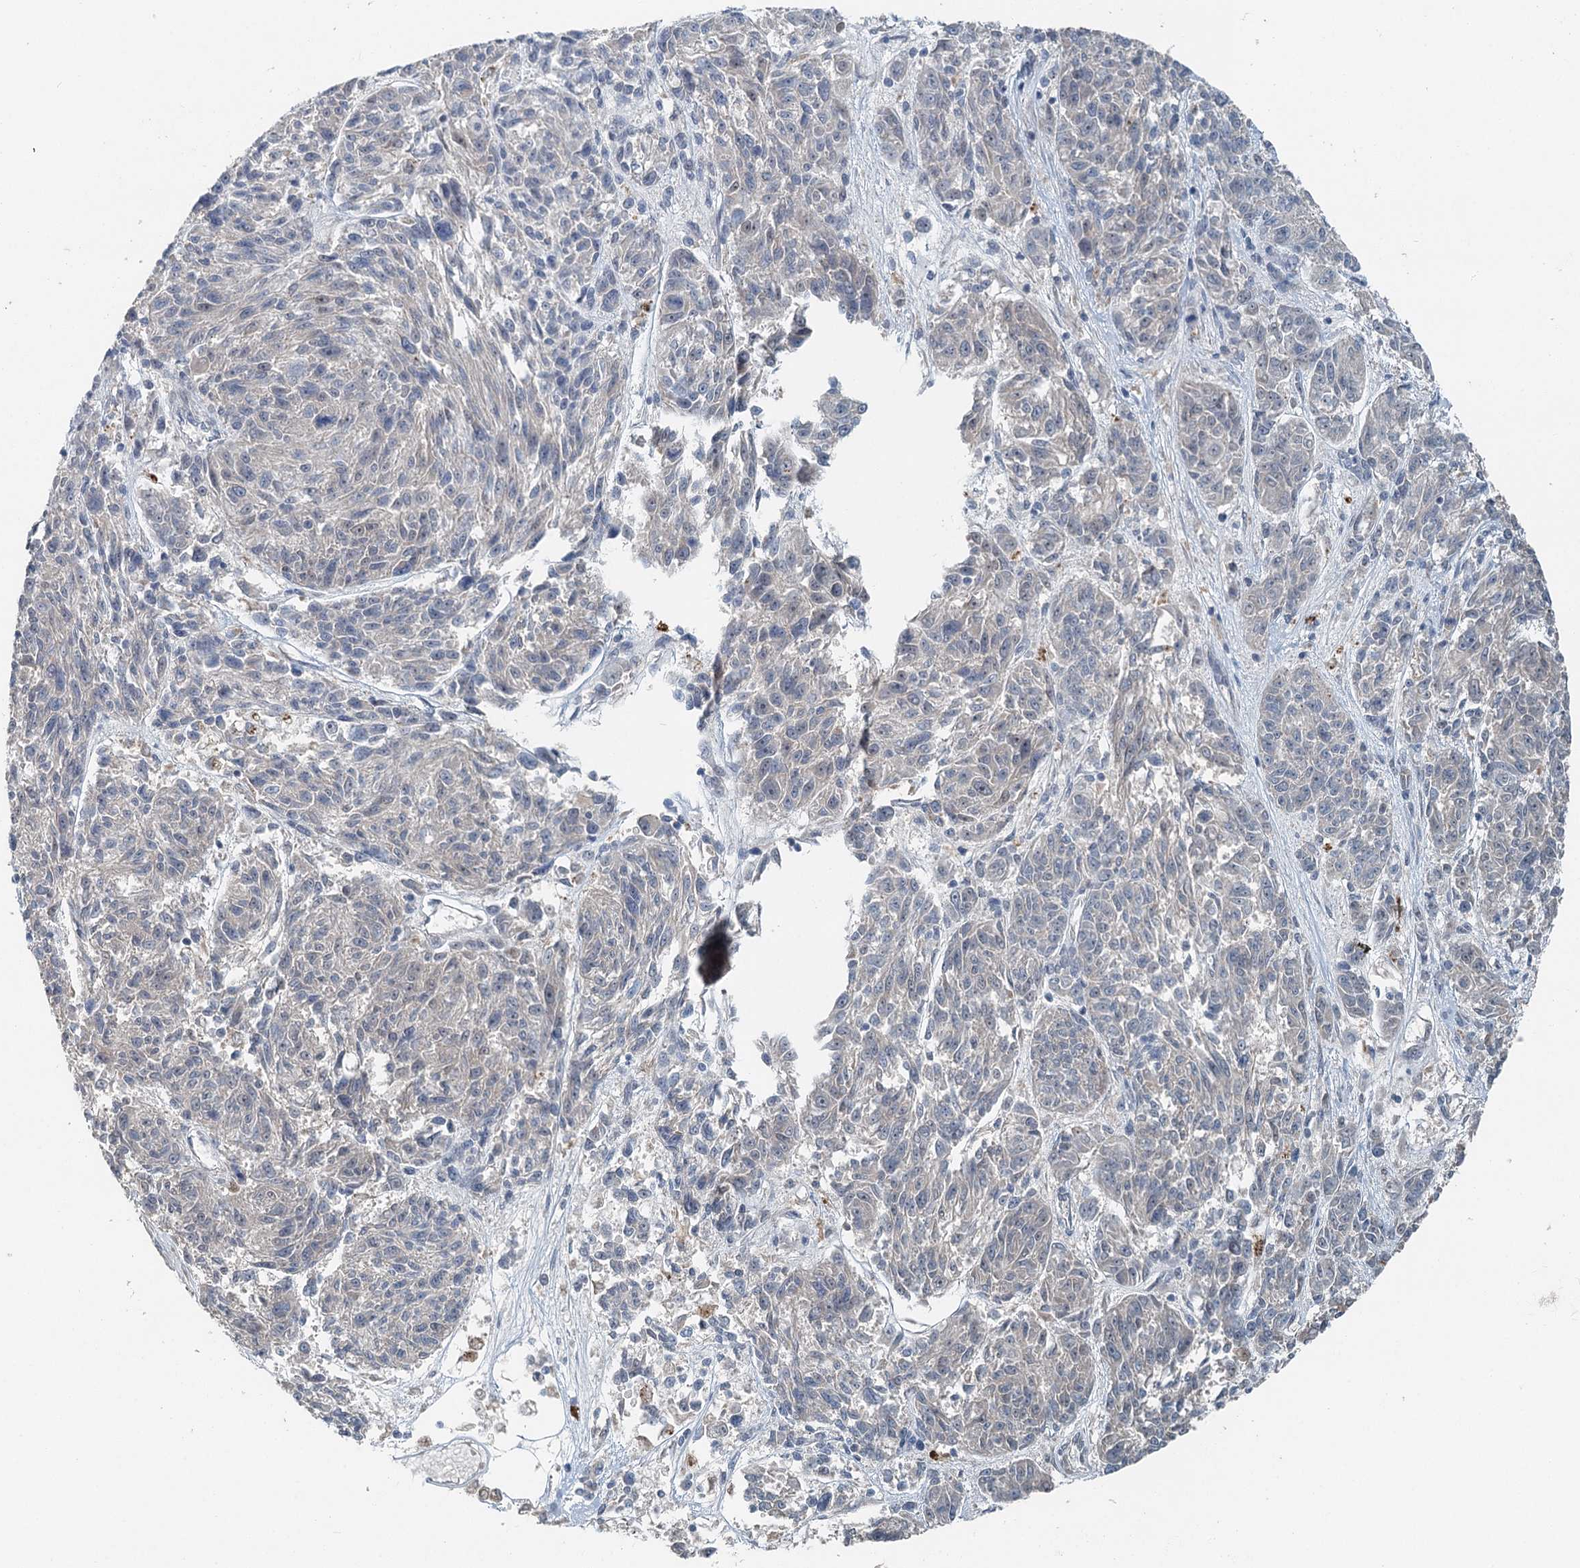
{"staining": {"intensity": "negative", "quantity": "none", "location": "none"}, "tissue": "melanoma", "cell_type": "Tumor cells", "image_type": "cancer", "snomed": [{"axis": "morphology", "description": "Malignant melanoma, NOS"}, {"axis": "topography", "description": "Skin"}], "caption": "Immunohistochemistry (IHC) of human melanoma shows no expression in tumor cells.", "gene": "CHCHD5", "patient": {"sex": "male", "age": 53}}